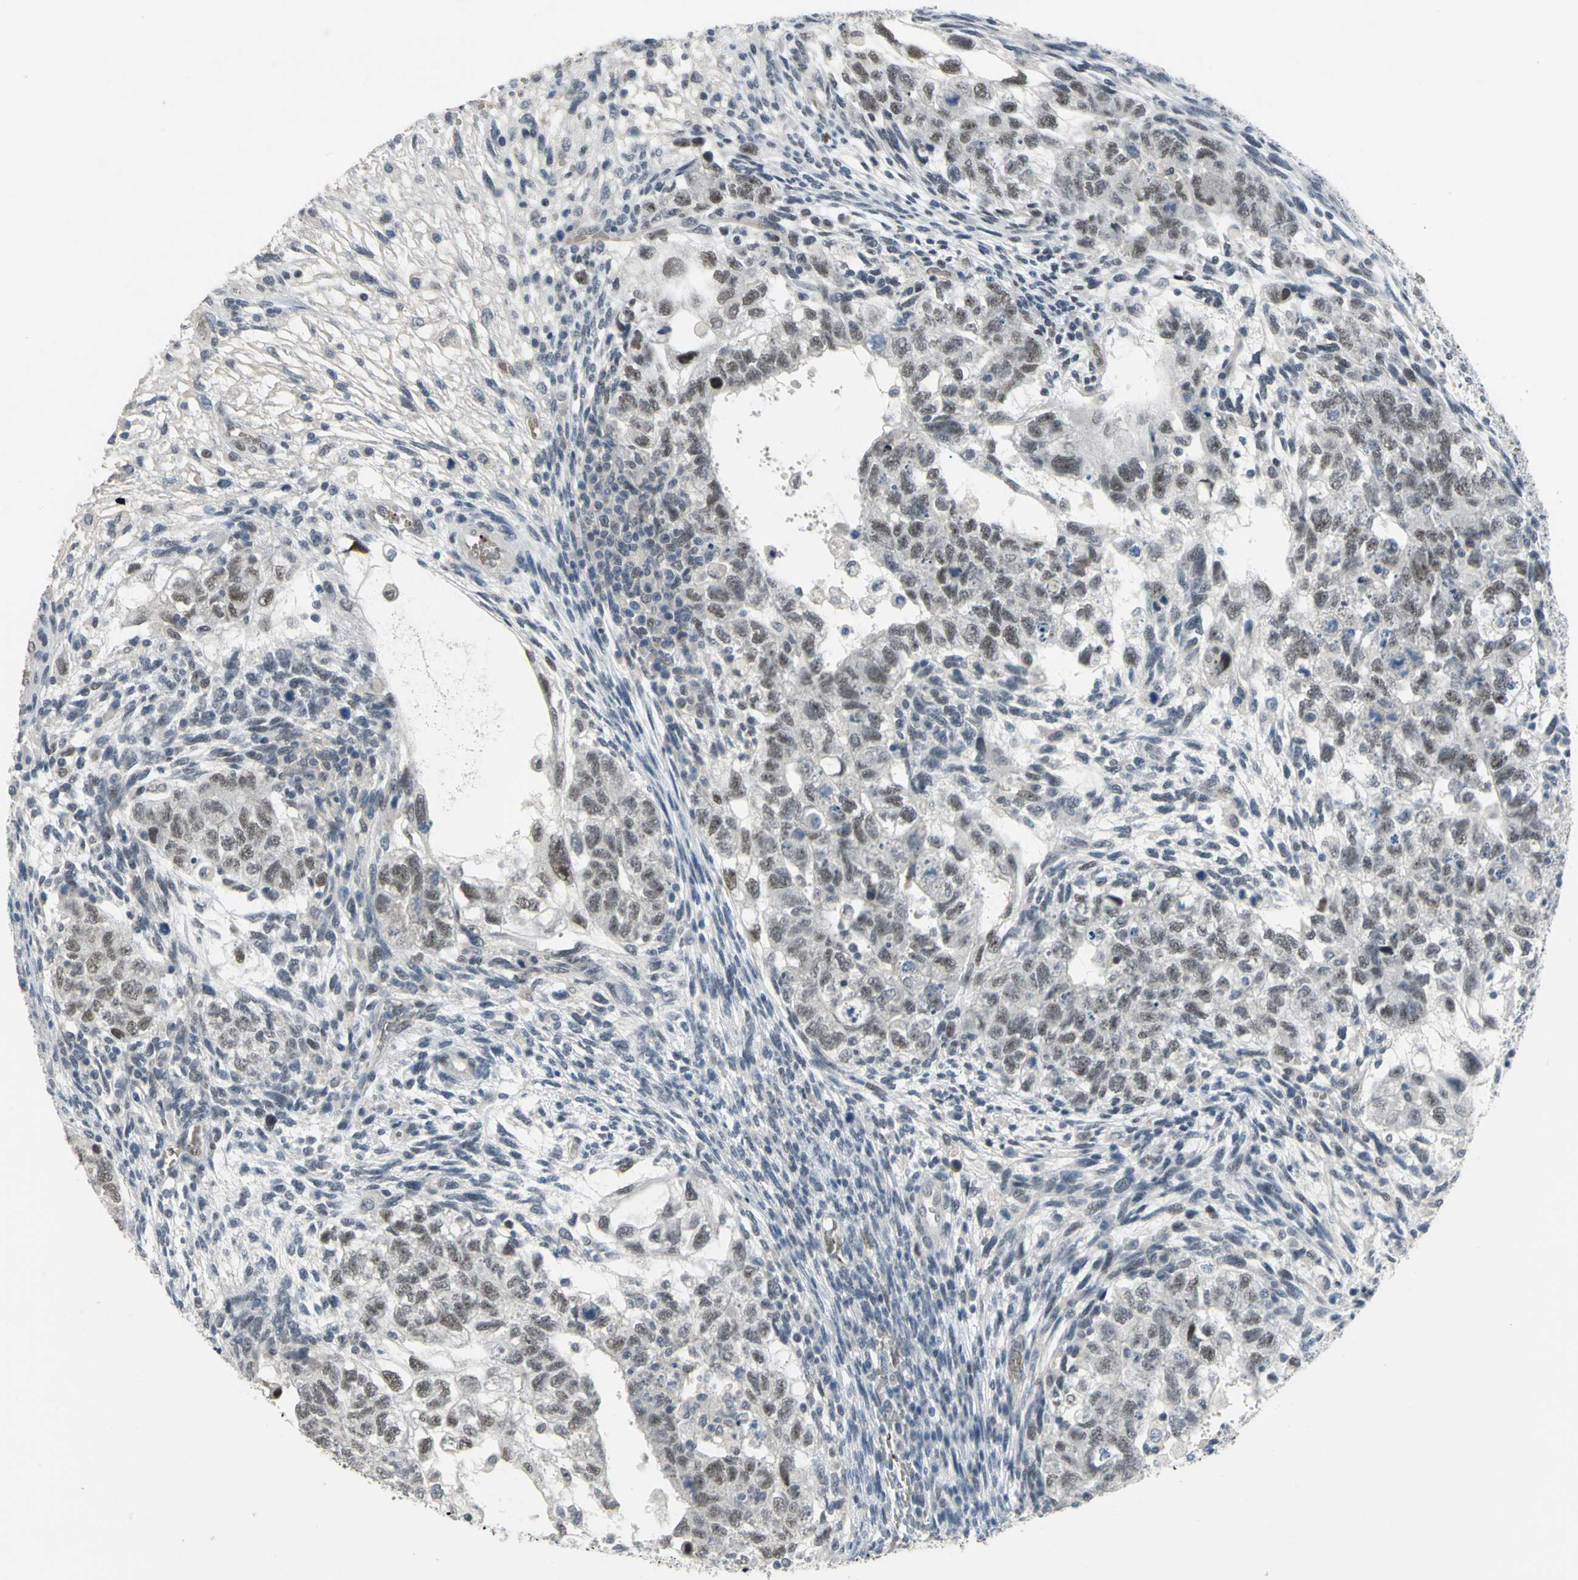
{"staining": {"intensity": "weak", "quantity": "25%-75%", "location": "nuclear"}, "tissue": "testis cancer", "cell_type": "Tumor cells", "image_type": "cancer", "snomed": [{"axis": "morphology", "description": "Normal tissue, NOS"}, {"axis": "morphology", "description": "Carcinoma, Embryonal, NOS"}, {"axis": "topography", "description": "Testis"}], "caption": "The image demonstrates immunohistochemical staining of testis cancer (embryonal carcinoma). There is weak nuclear expression is seen in approximately 25%-75% of tumor cells.", "gene": "GLI3", "patient": {"sex": "male", "age": 36}}